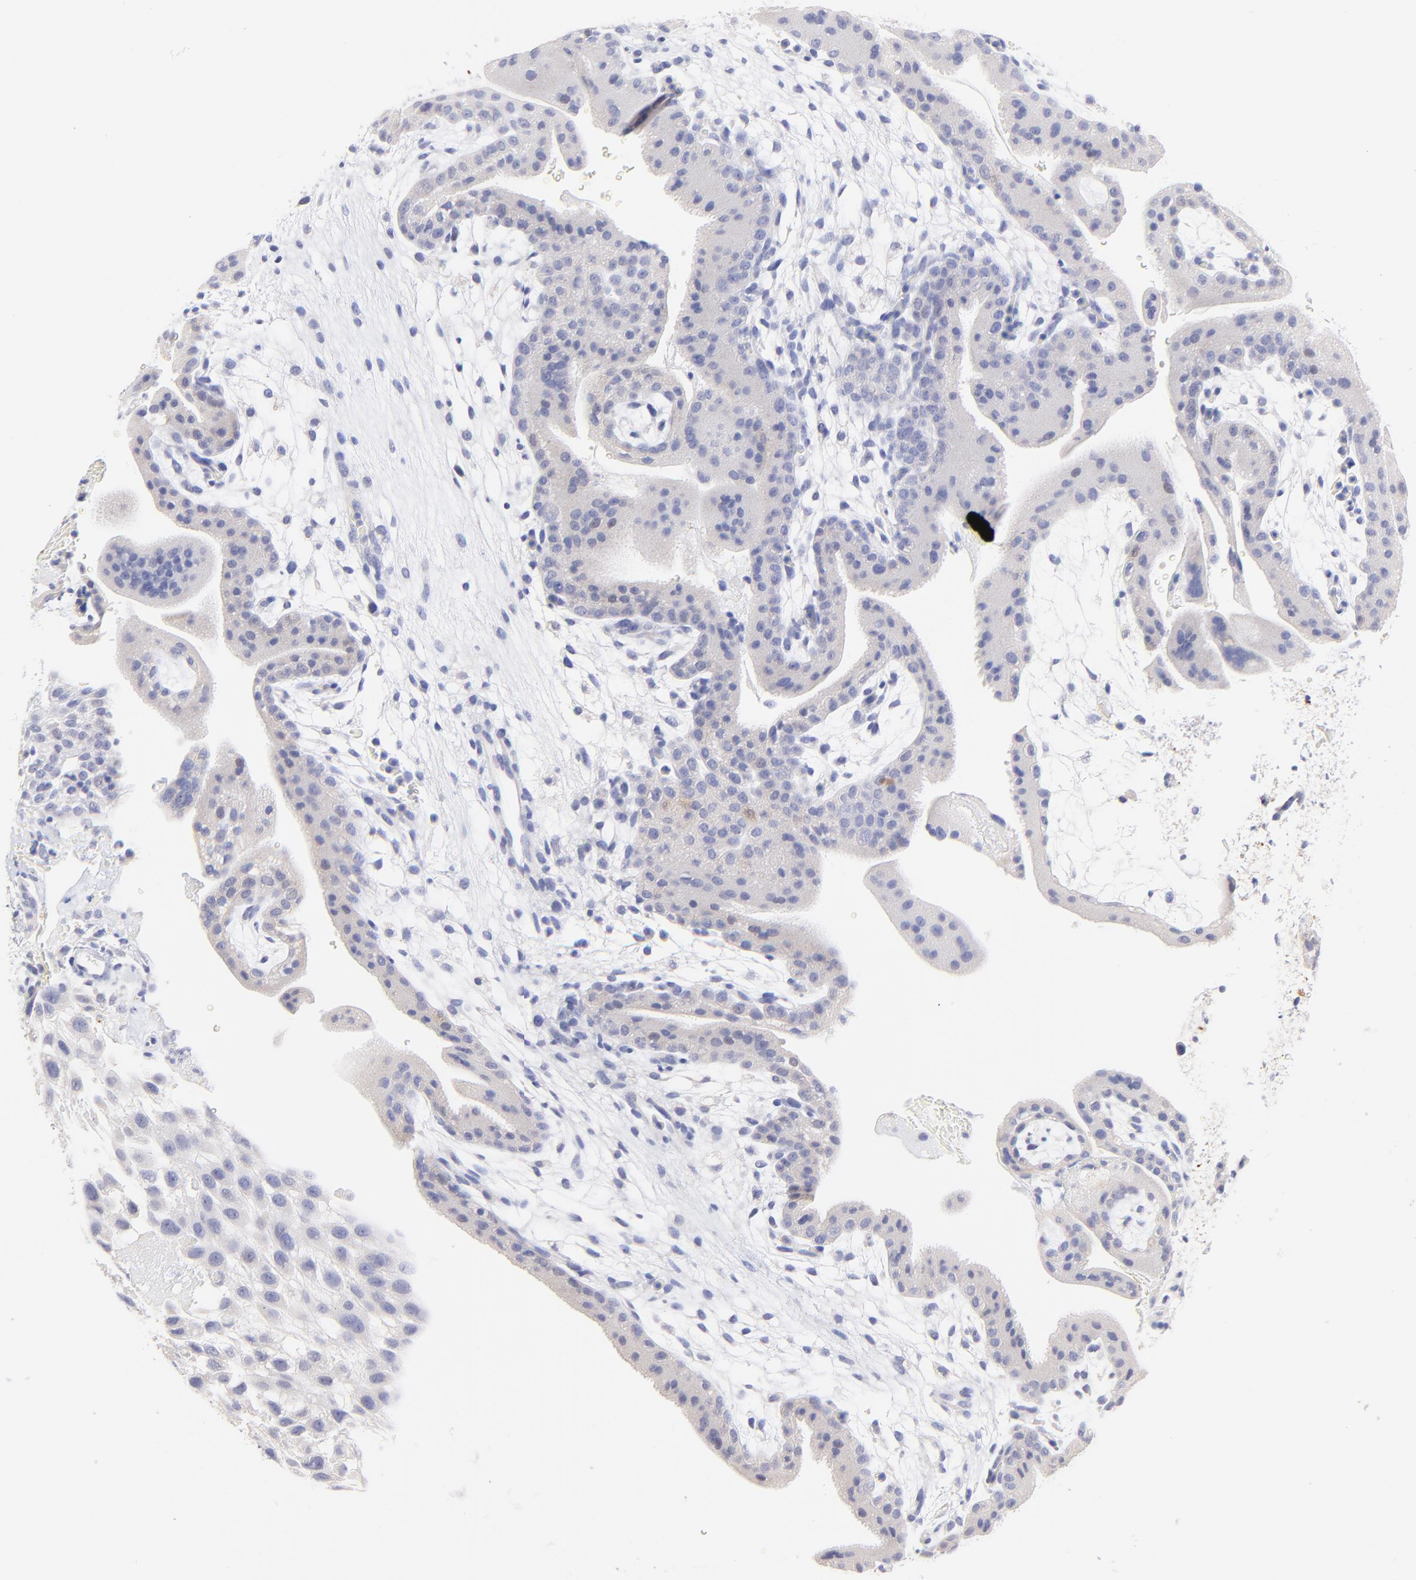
{"staining": {"intensity": "negative", "quantity": "none", "location": "none"}, "tissue": "placenta", "cell_type": "Decidual cells", "image_type": "normal", "snomed": [{"axis": "morphology", "description": "Normal tissue, NOS"}, {"axis": "topography", "description": "Placenta"}], "caption": "Immunohistochemistry (IHC) of unremarkable placenta displays no expression in decidual cells.", "gene": "RAB3A", "patient": {"sex": "female", "age": 19}}